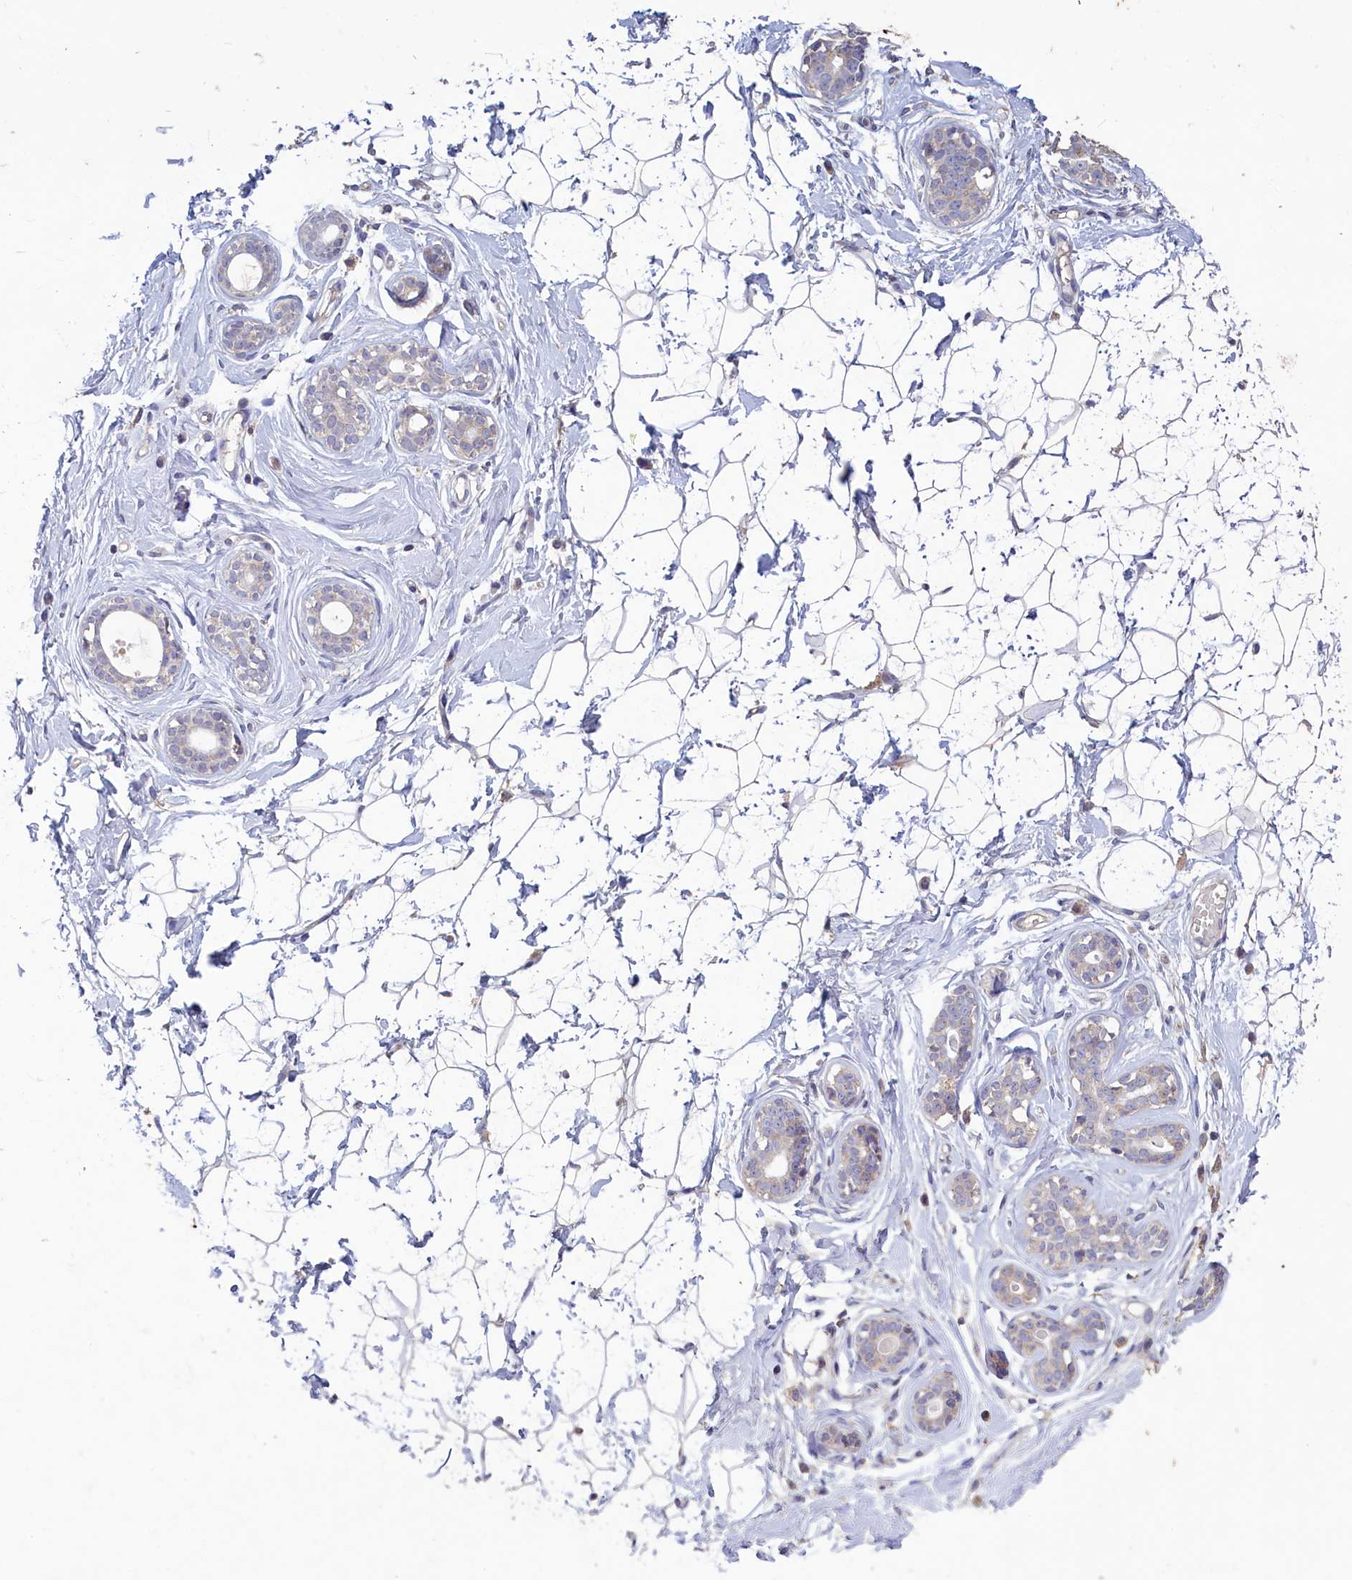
{"staining": {"intensity": "negative", "quantity": "none", "location": "none"}, "tissue": "breast", "cell_type": "Adipocytes", "image_type": "normal", "snomed": [{"axis": "morphology", "description": "Normal tissue, NOS"}, {"axis": "morphology", "description": "Adenoma, NOS"}, {"axis": "topography", "description": "Breast"}], "caption": "DAB (3,3'-diaminobenzidine) immunohistochemical staining of benign breast reveals no significant positivity in adipocytes.", "gene": "ATF7IP2", "patient": {"sex": "female", "age": 23}}